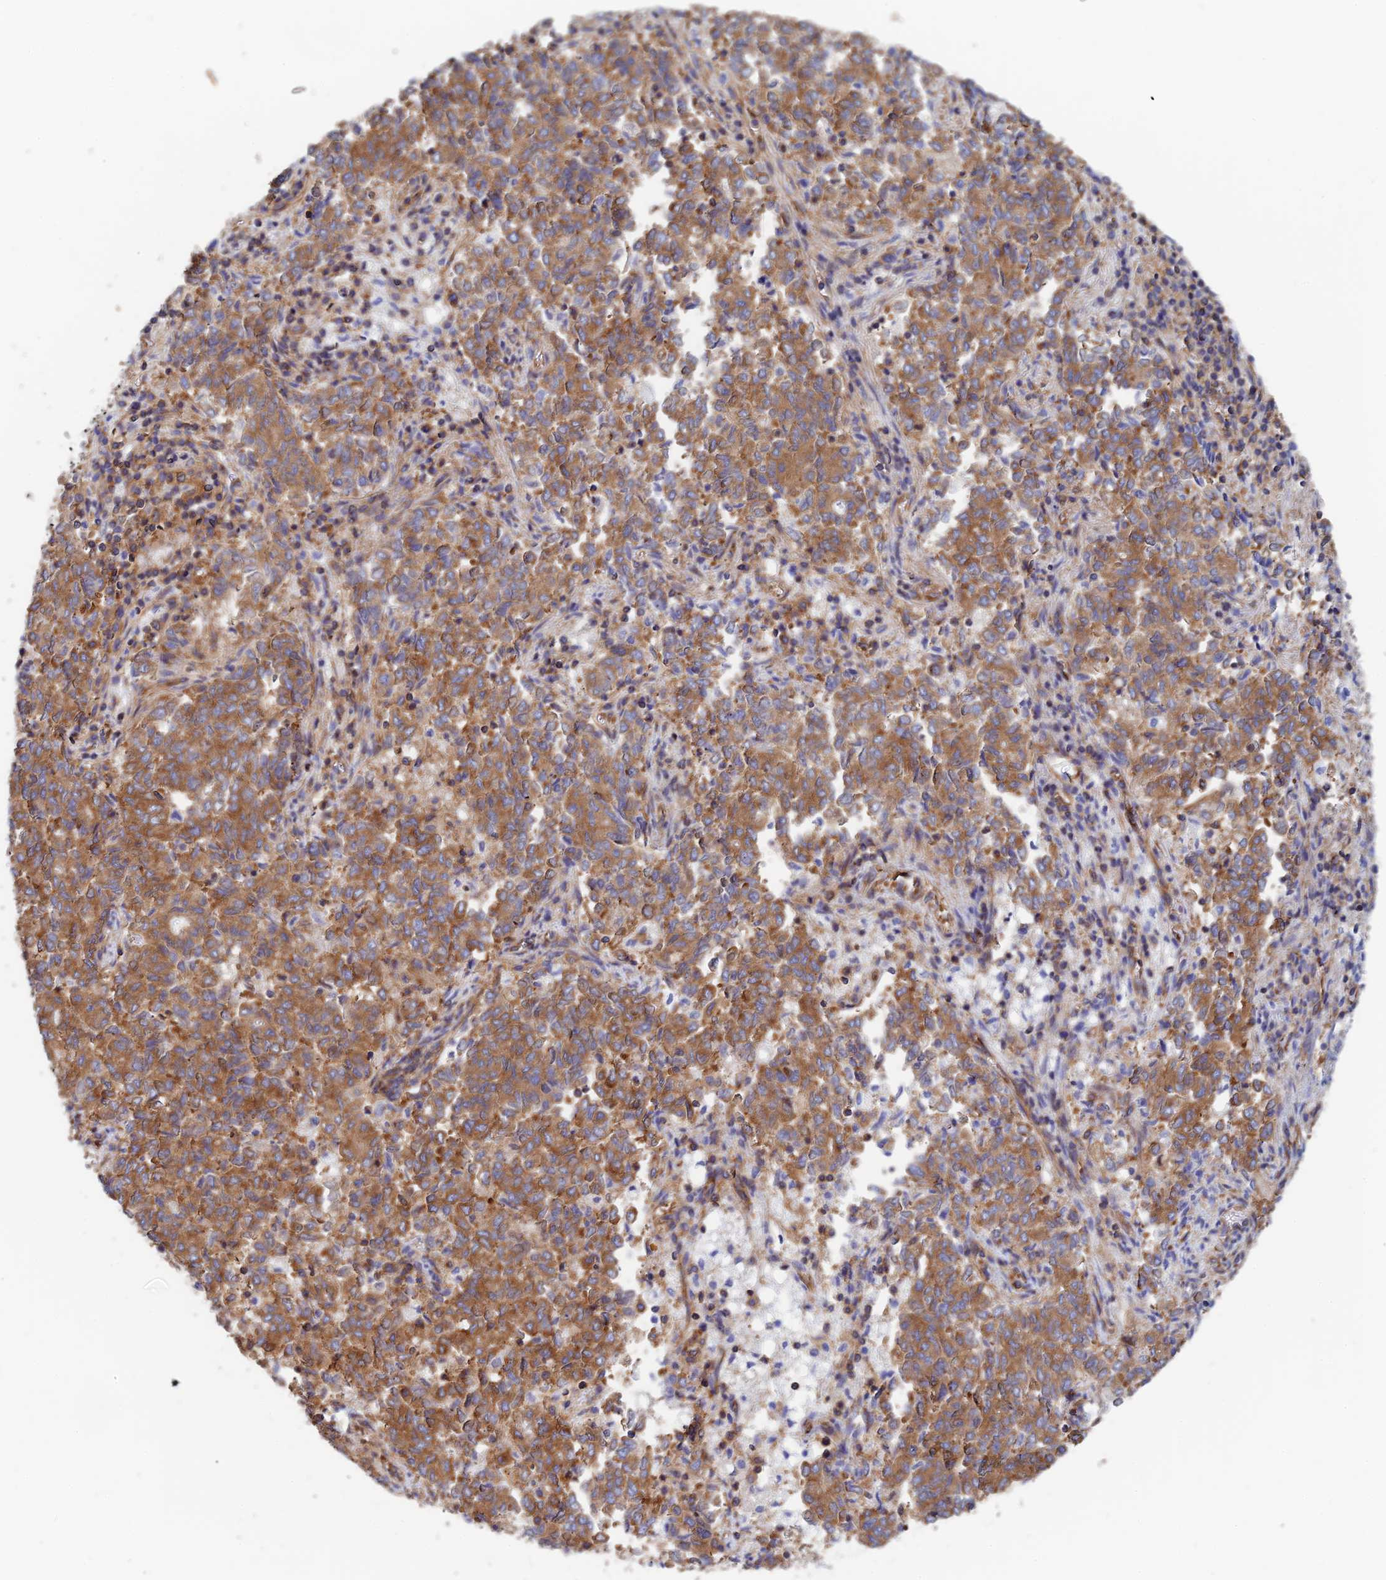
{"staining": {"intensity": "moderate", "quantity": ">75%", "location": "cytoplasmic/membranous"}, "tissue": "endometrial cancer", "cell_type": "Tumor cells", "image_type": "cancer", "snomed": [{"axis": "morphology", "description": "Adenocarcinoma, NOS"}, {"axis": "topography", "description": "Endometrium"}], "caption": "A medium amount of moderate cytoplasmic/membranous expression is appreciated in about >75% of tumor cells in endometrial cancer (adenocarcinoma) tissue.", "gene": "DCTN2", "patient": {"sex": "female", "age": 80}}